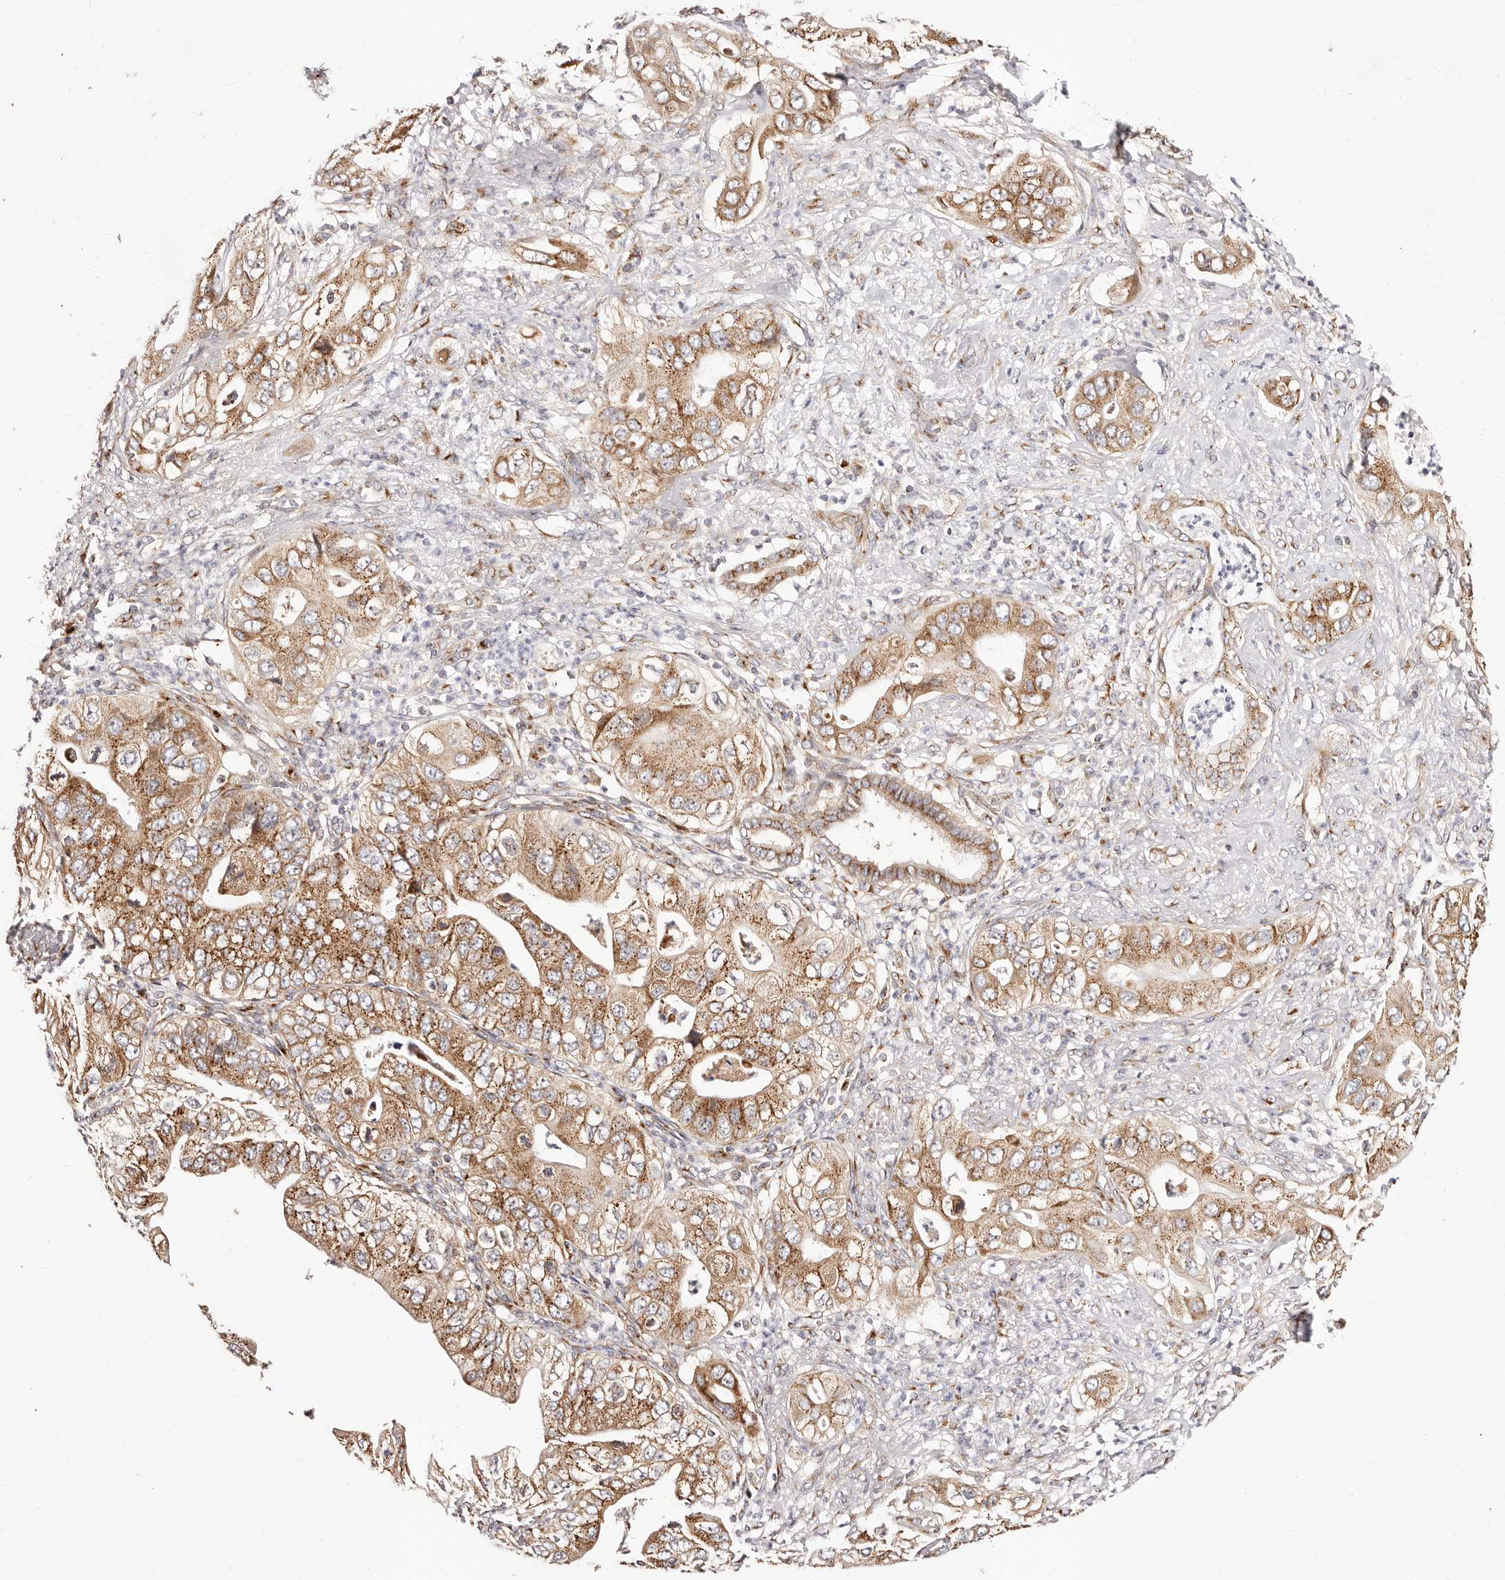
{"staining": {"intensity": "moderate", "quantity": ">75%", "location": "cytoplasmic/membranous"}, "tissue": "pancreatic cancer", "cell_type": "Tumor cells", "image_type": "cancer", "snomed": [{"axis": "morphology", "description": "Adenocarcinoma, NOS"}, {"axis": "topography", "description": "Pancreas"}], "caption": "Human pancreatic cancer stained for a protein (brown) demonstrates moderate cytoplasmic/membranous positive positivity in about >75% of tumor cells.", "gene": "MAPK6", "patient": {"sex": "female", "age": 78}}